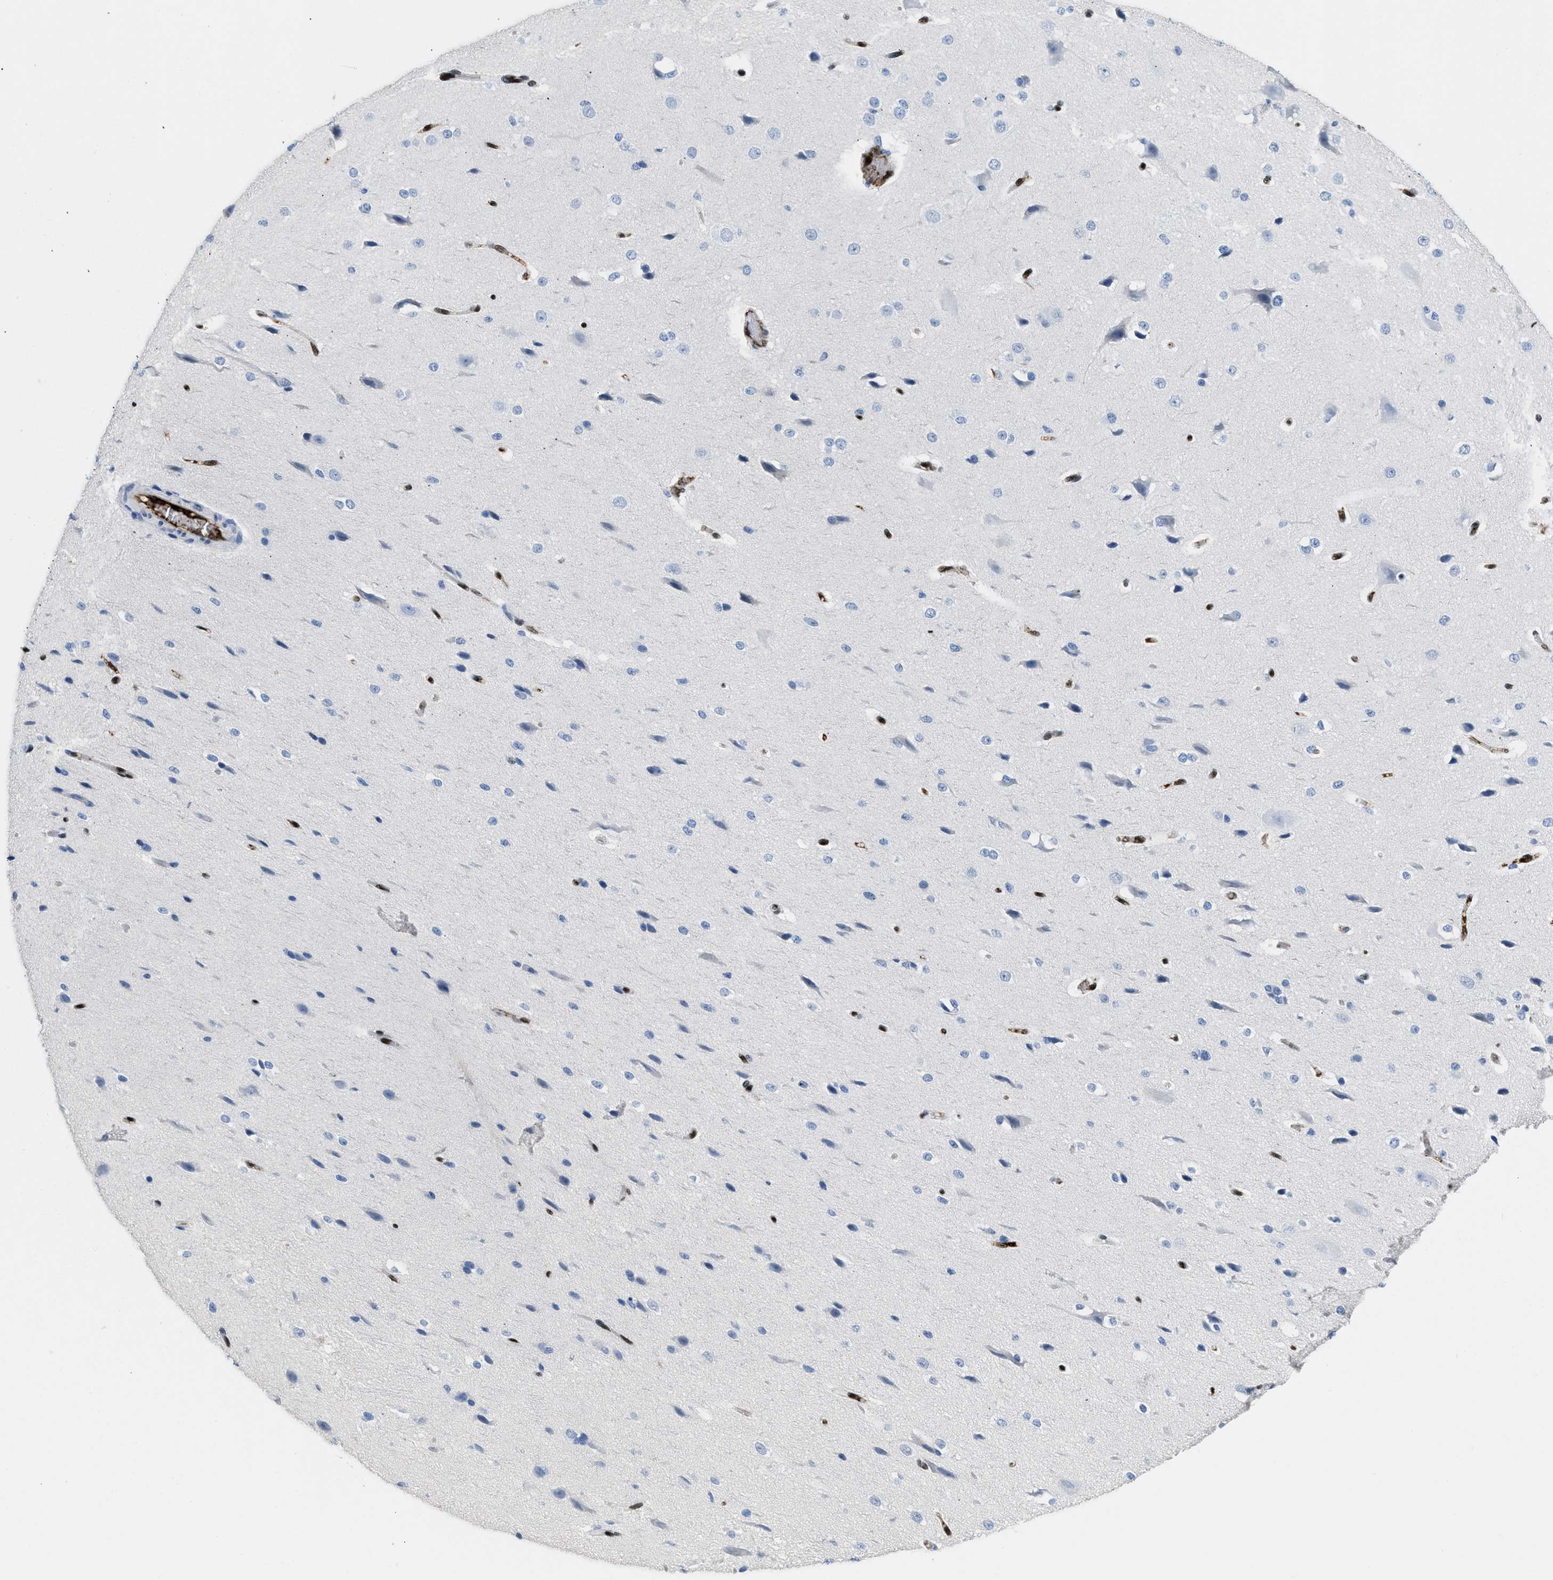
{"staining": {"intensity": "strong", "quantity": ">75%", "location": "cytoplasmic/membranous,nuclear"}, "tissue": "cerebral cortex", "cell_type": "Endothelial cells", "image_type": "normal", "snomed": [{"axis": "morphology", "description": "Normal tissue, NOS"}, {"axis": "morphology", "description": "Developmental malformation"}, {"axis": "topography", "description": "Cerebral cortex"}], "caption": "The photomicrograph reveals a brown stain indicating the presence of a protein in the cytoplasmic/membranous,nuclear of endothelial cells in cerebral cortex.", "gene": "LEF1", "patient": {"sex": "female", "age": 30}}